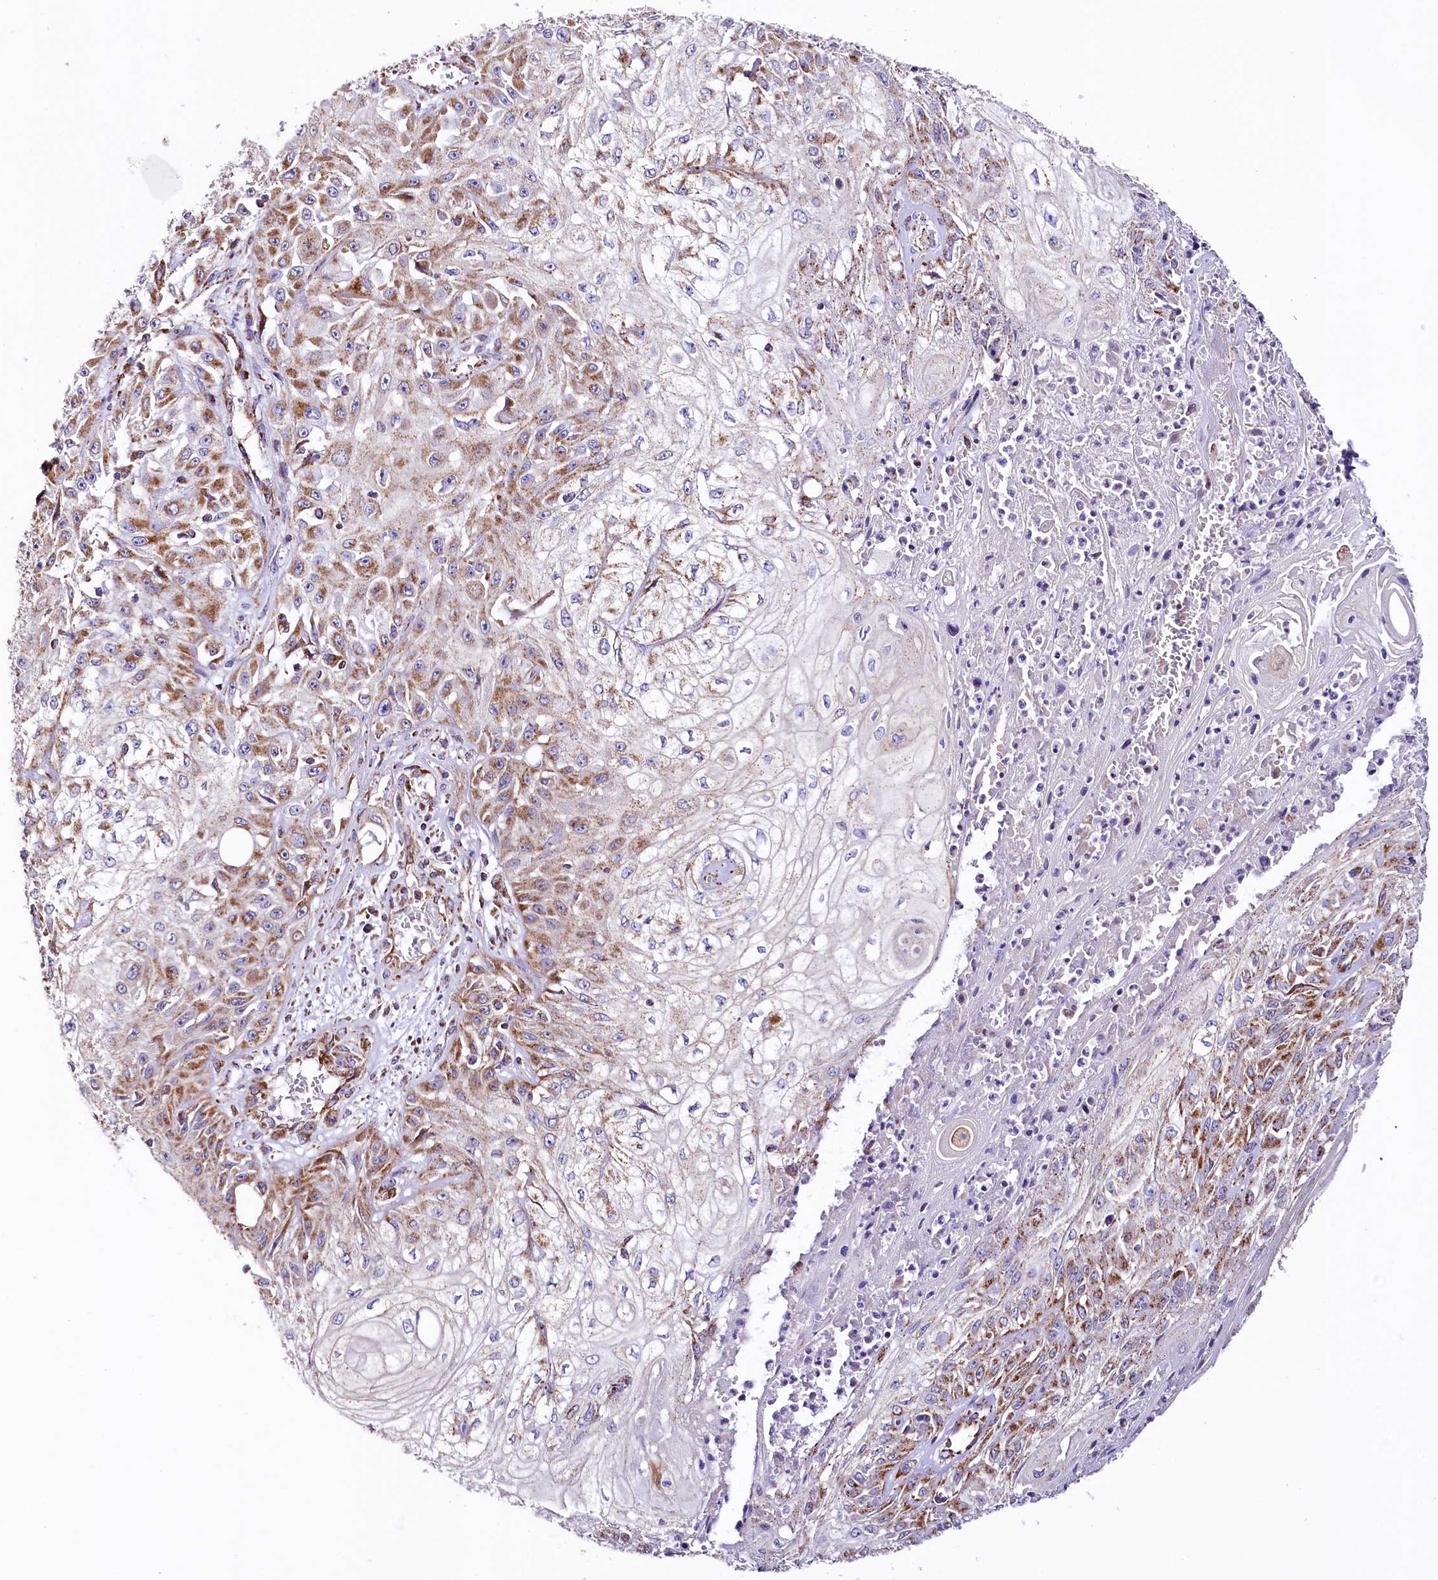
{"staining": {"intensity": "moderate", "quantity": ">75%", "location": "cytoplasmic/membranous"}, "tissue": "skin cancer", "cell_type": "Tumor cells", "image_type": "cancer", "snomed": [{"axis": "morphology", "description": "Squamous cell carcinoma, NOS"}, {"axis": "morphology", "description": "Squamous cell carcinoma, metastatic, NOS"}, {"axis": "topography", "description": "Skin"}, {"axis": "topography", "description": "Lymph node"}], "caption": "Immunohistochemistry of skin cancer displays medium levels of moderate cytoplasmic/membranous positivity in about >75% of tumor cells.", "gene": "APLP2", "patient": {"sex": "male", "age": 75}}